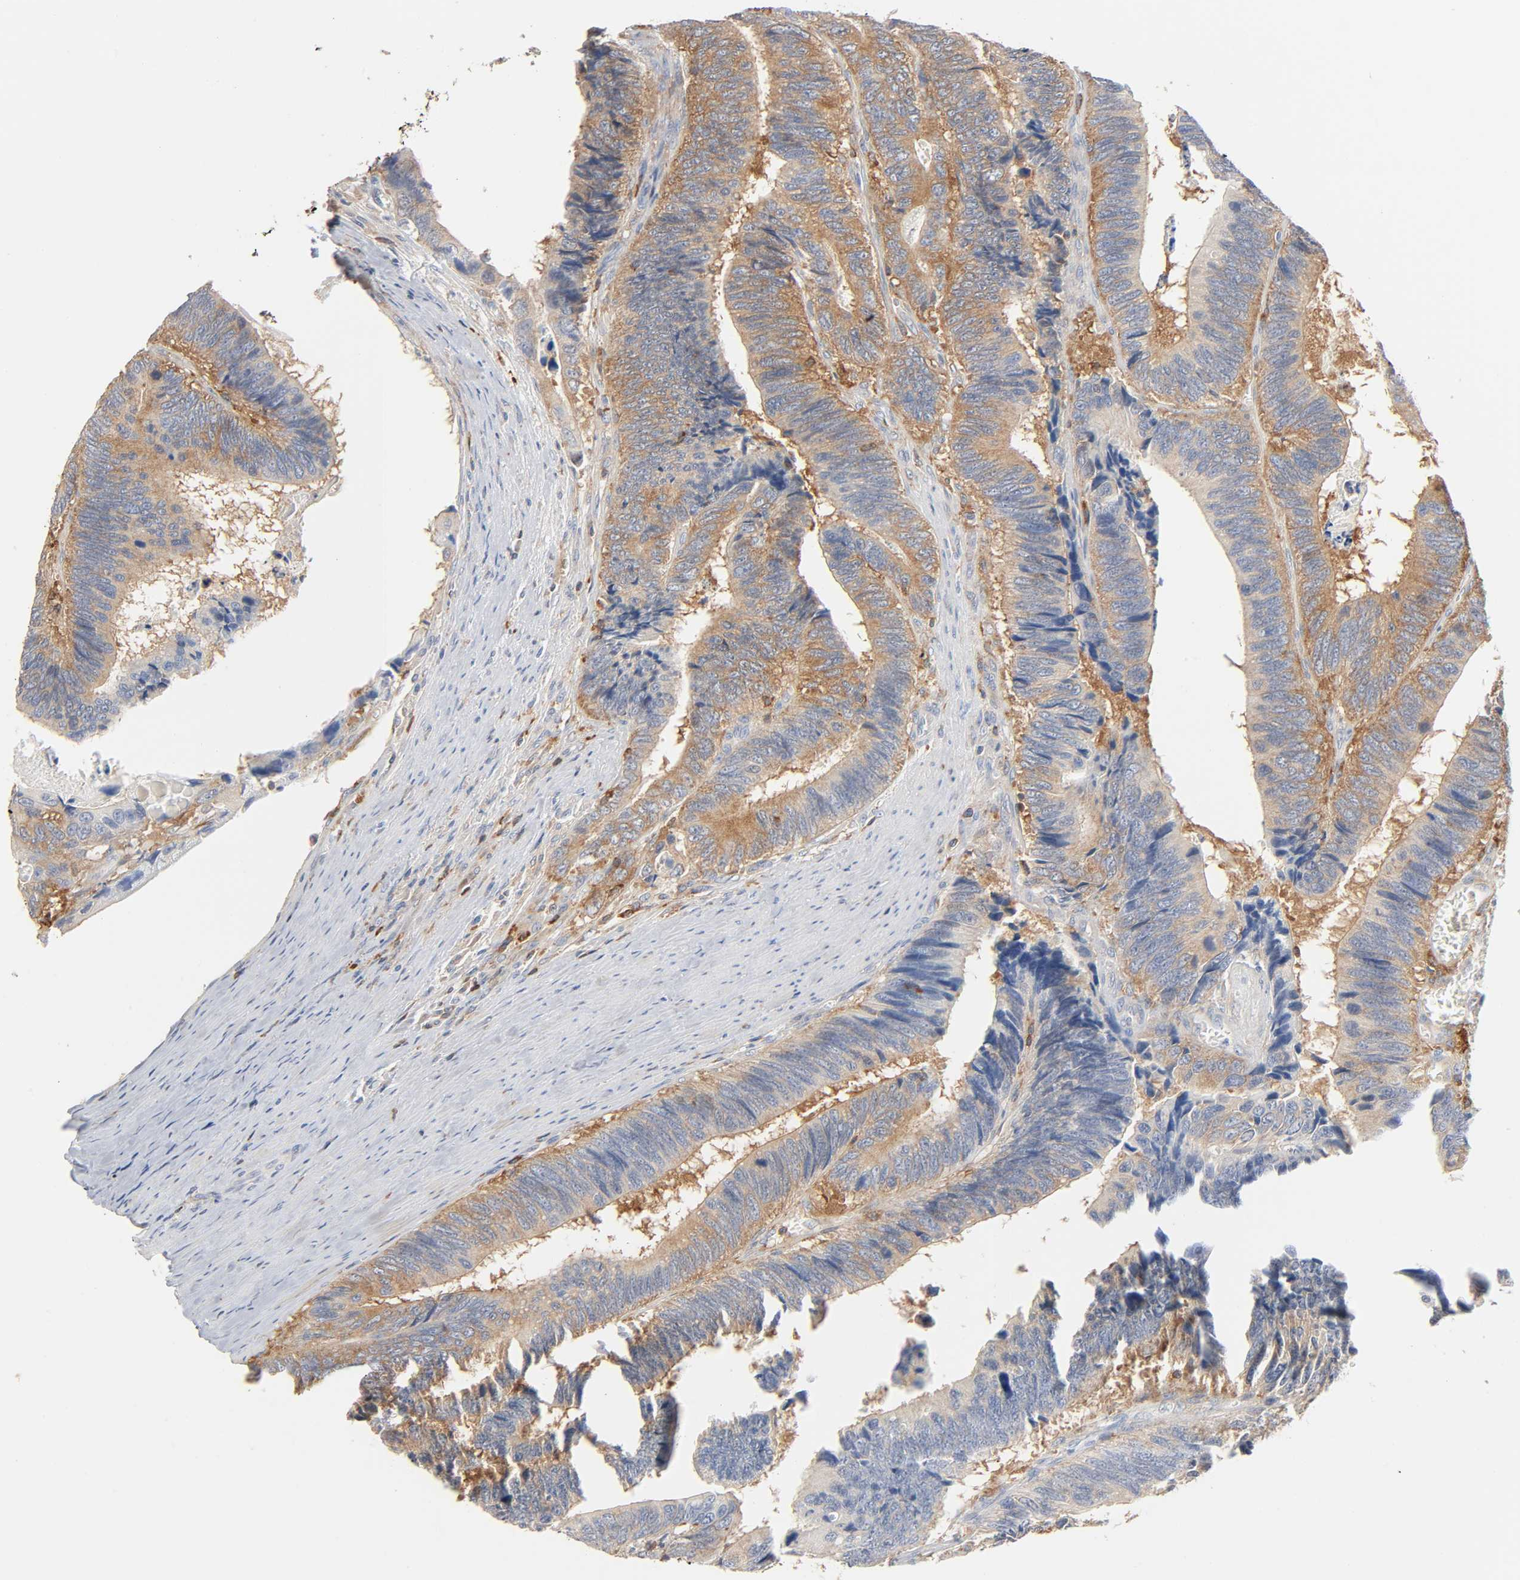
{"staining": {"intensity": "moderate", "quantity": ">75%", "location": "cytoplasmic/membranous"}, "tissue": "colorectal cancer", "cell_type": "Tumor cells", "image_type": "cancer", "snomed": [{"axis": "morphology", "description": "Adenocarcinoma, NOS"}, {"axis": "topography", "description": "Colon"}], "caption": "Colorectal adenocarcinoma tissue displays moderate cytoplasmic/membranous staining in about >75% of tumor cells", "gene": "BIN1", "patient": {"sex": "male", "age": 72}}